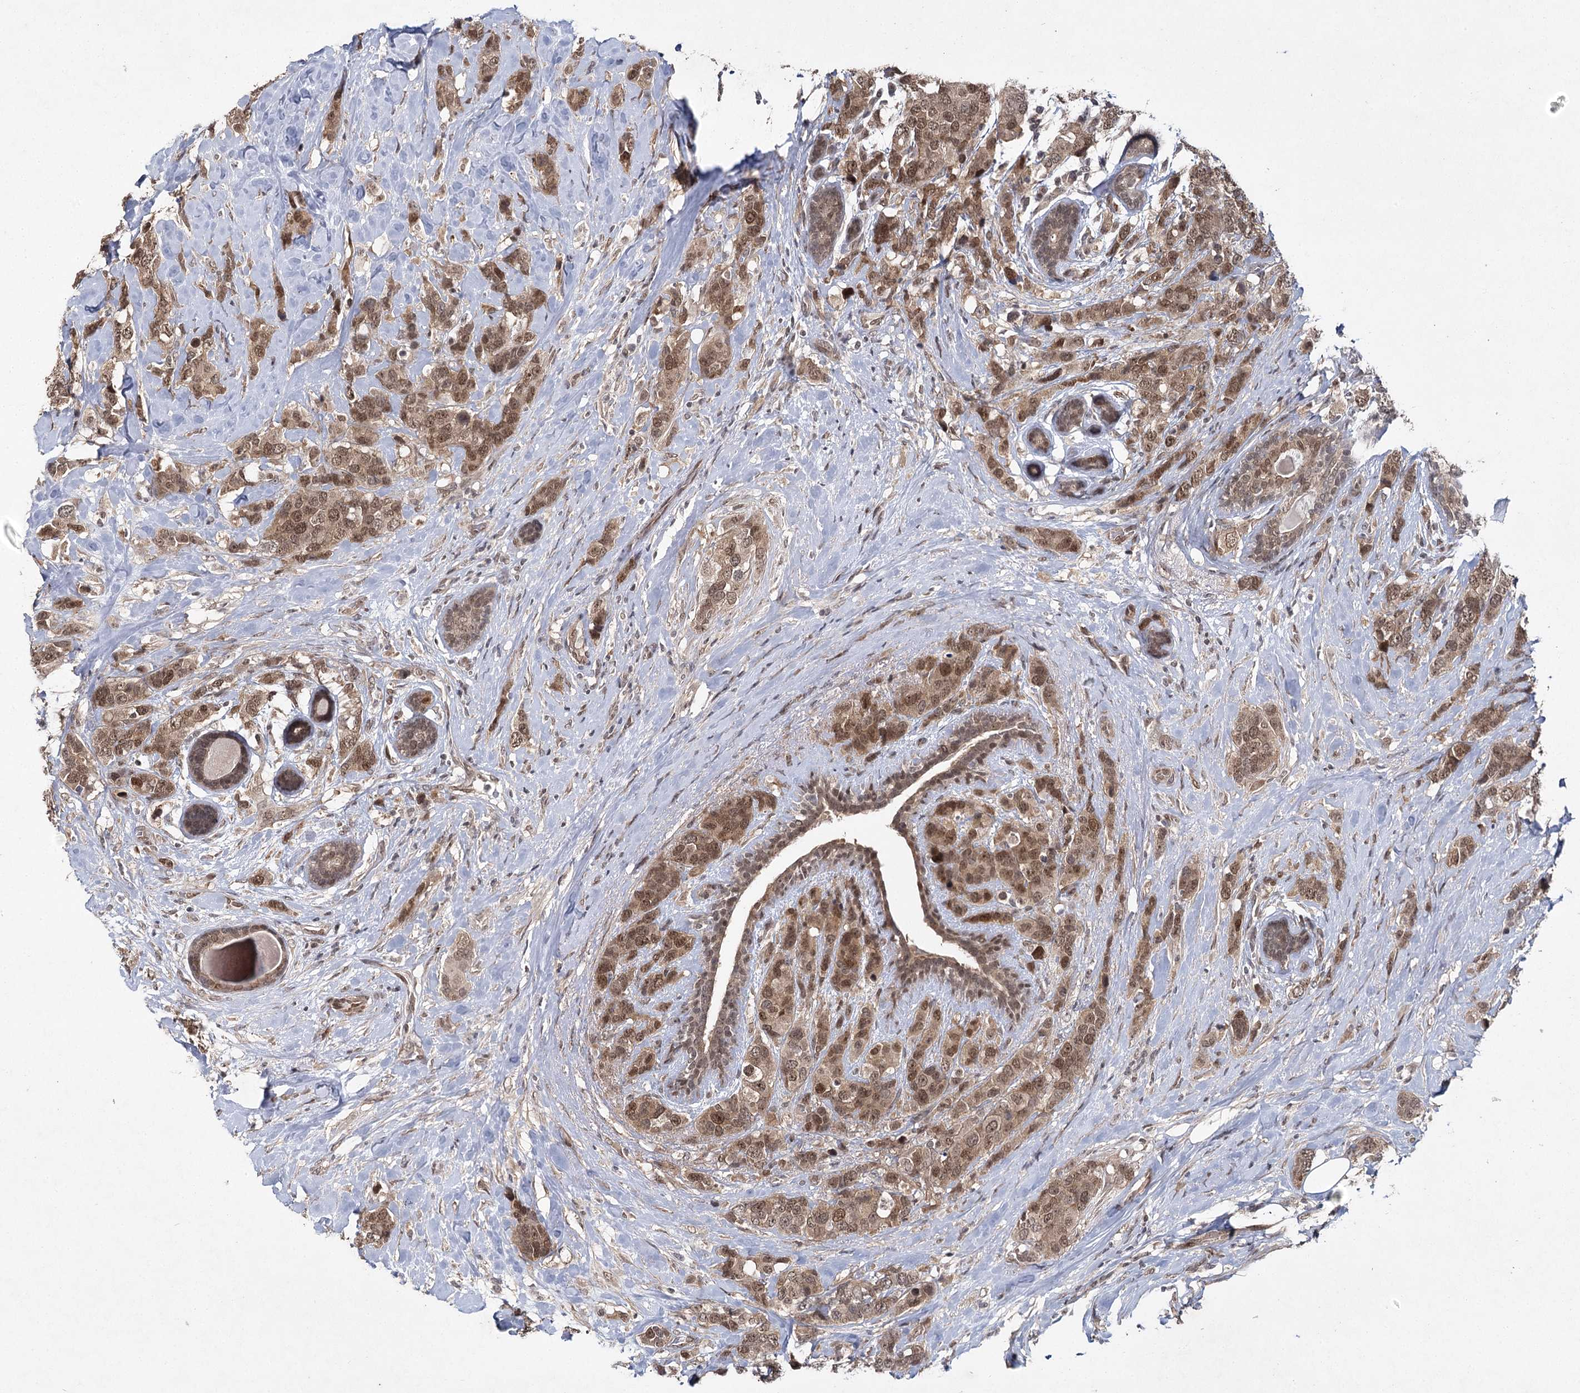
{"staining": {"intensity": "moderate", "quantity": ">75%", "location": "cytoplasmic/membranous,nuclear"}, "tissue": "breast cancer", "cell_type": "Tumor cells", "image_type": "cancer", "snomed": [{"axis": "morphology", "description": "Lobular carcinoma"}, {"axis": "topography", "description": "Breast"}], "caption": "Brown immunohistochemical staining in human breast cancer reveals moderate cytoplasmic/membranous and nuclear staining in approximately >75% of tumor cells.", "gene": "DCUN1D4", "patient": {"sex": "female", "age": 59}}